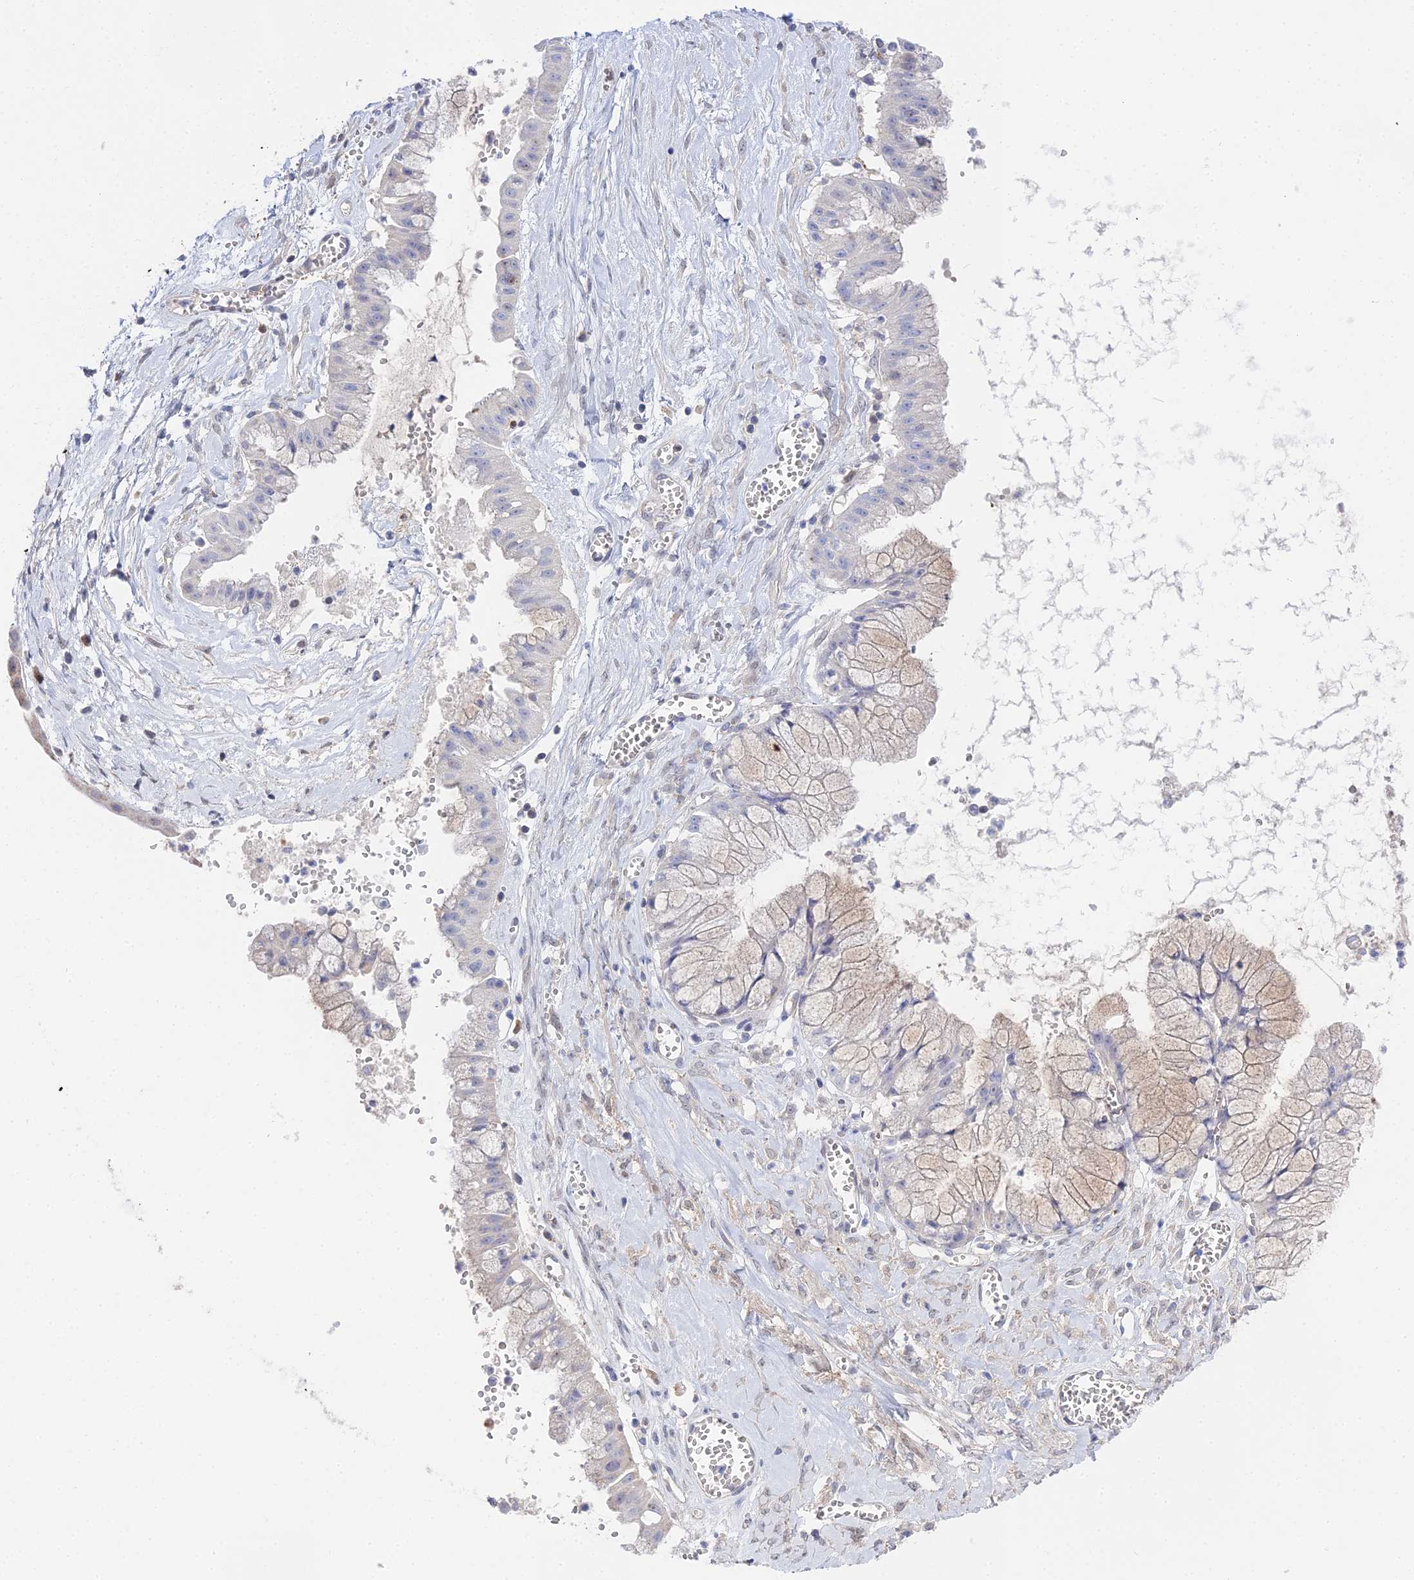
{"staining": {"intensity": "negative", "quantity": "none", "location": "none"}, "tissue": "ovarian cancer", "cell_type": "Tumor cells", "image_type": "cancer", "snomed": [{"axis": "morphology", "description": "Cystadenocarcinoma, mucinous, NOS"}, {"axis": "topography", "description": "Ovary"}], "caption": "Image shows no significant protein expression in tumor cells of mucinous cystadenocarcinoma (ovarian).", "gene": "DNAH14", "patient": {"sex": "female", "age": 70}}